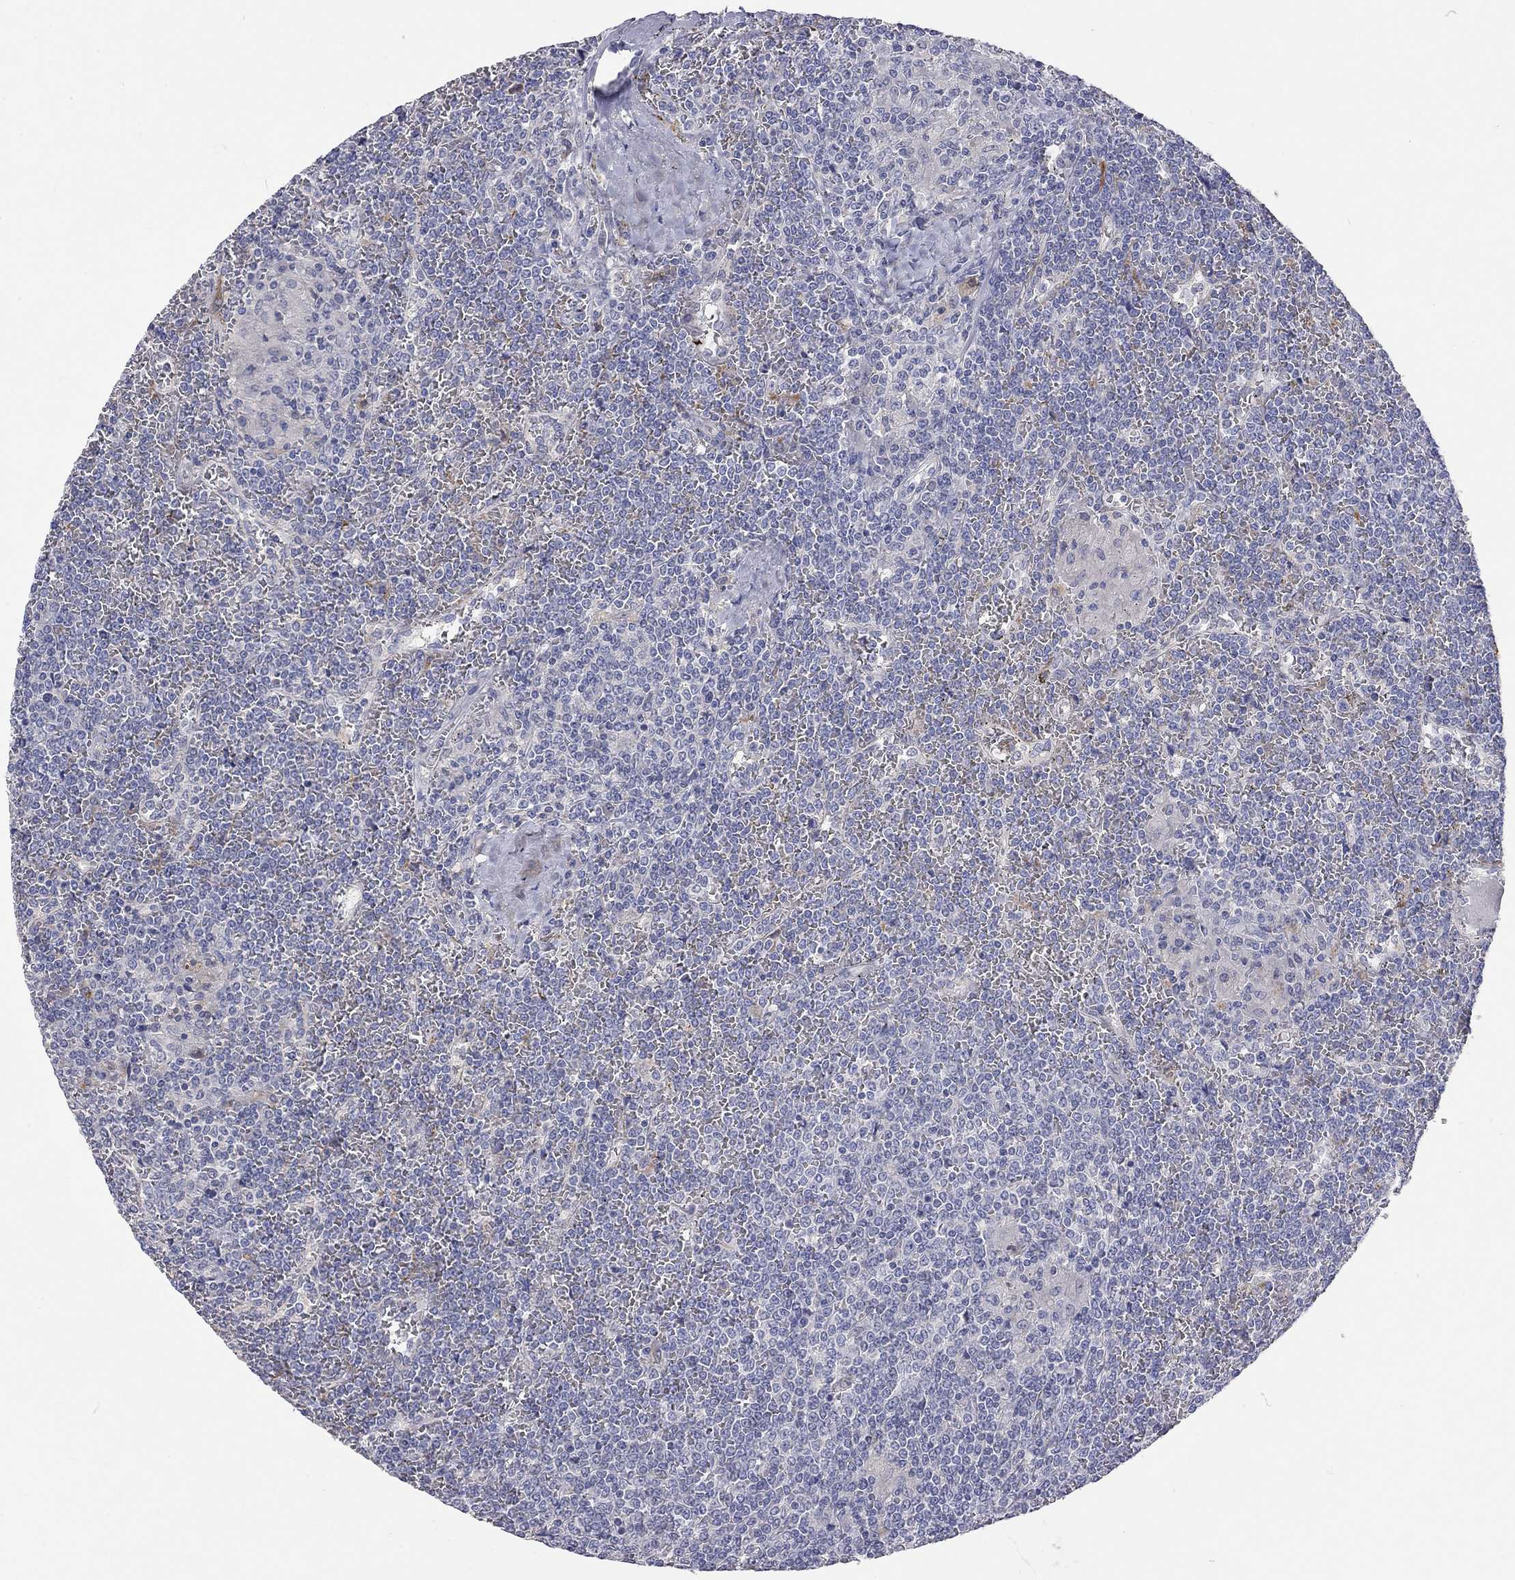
{"staining": {"intensity": "negative", "quantity": "none", "location": "none"}, "tissue": "lymphoma", "cell_type": "Tumor cells", "image_type": "cancer", "snomed": [{"axis": "morphology", "description": "Malignant lymphoma, non-Hodgkin's type, Low grade"}, {"axis": "topography", "description": "Spleen"}], "caption": "The immunohistochemistry (IHC) micrograph has no significant positivity in tumor cells of lymphoma tissue.", "gene": "PAPSS2", "patient": {"sex": "female", "age": 19}}